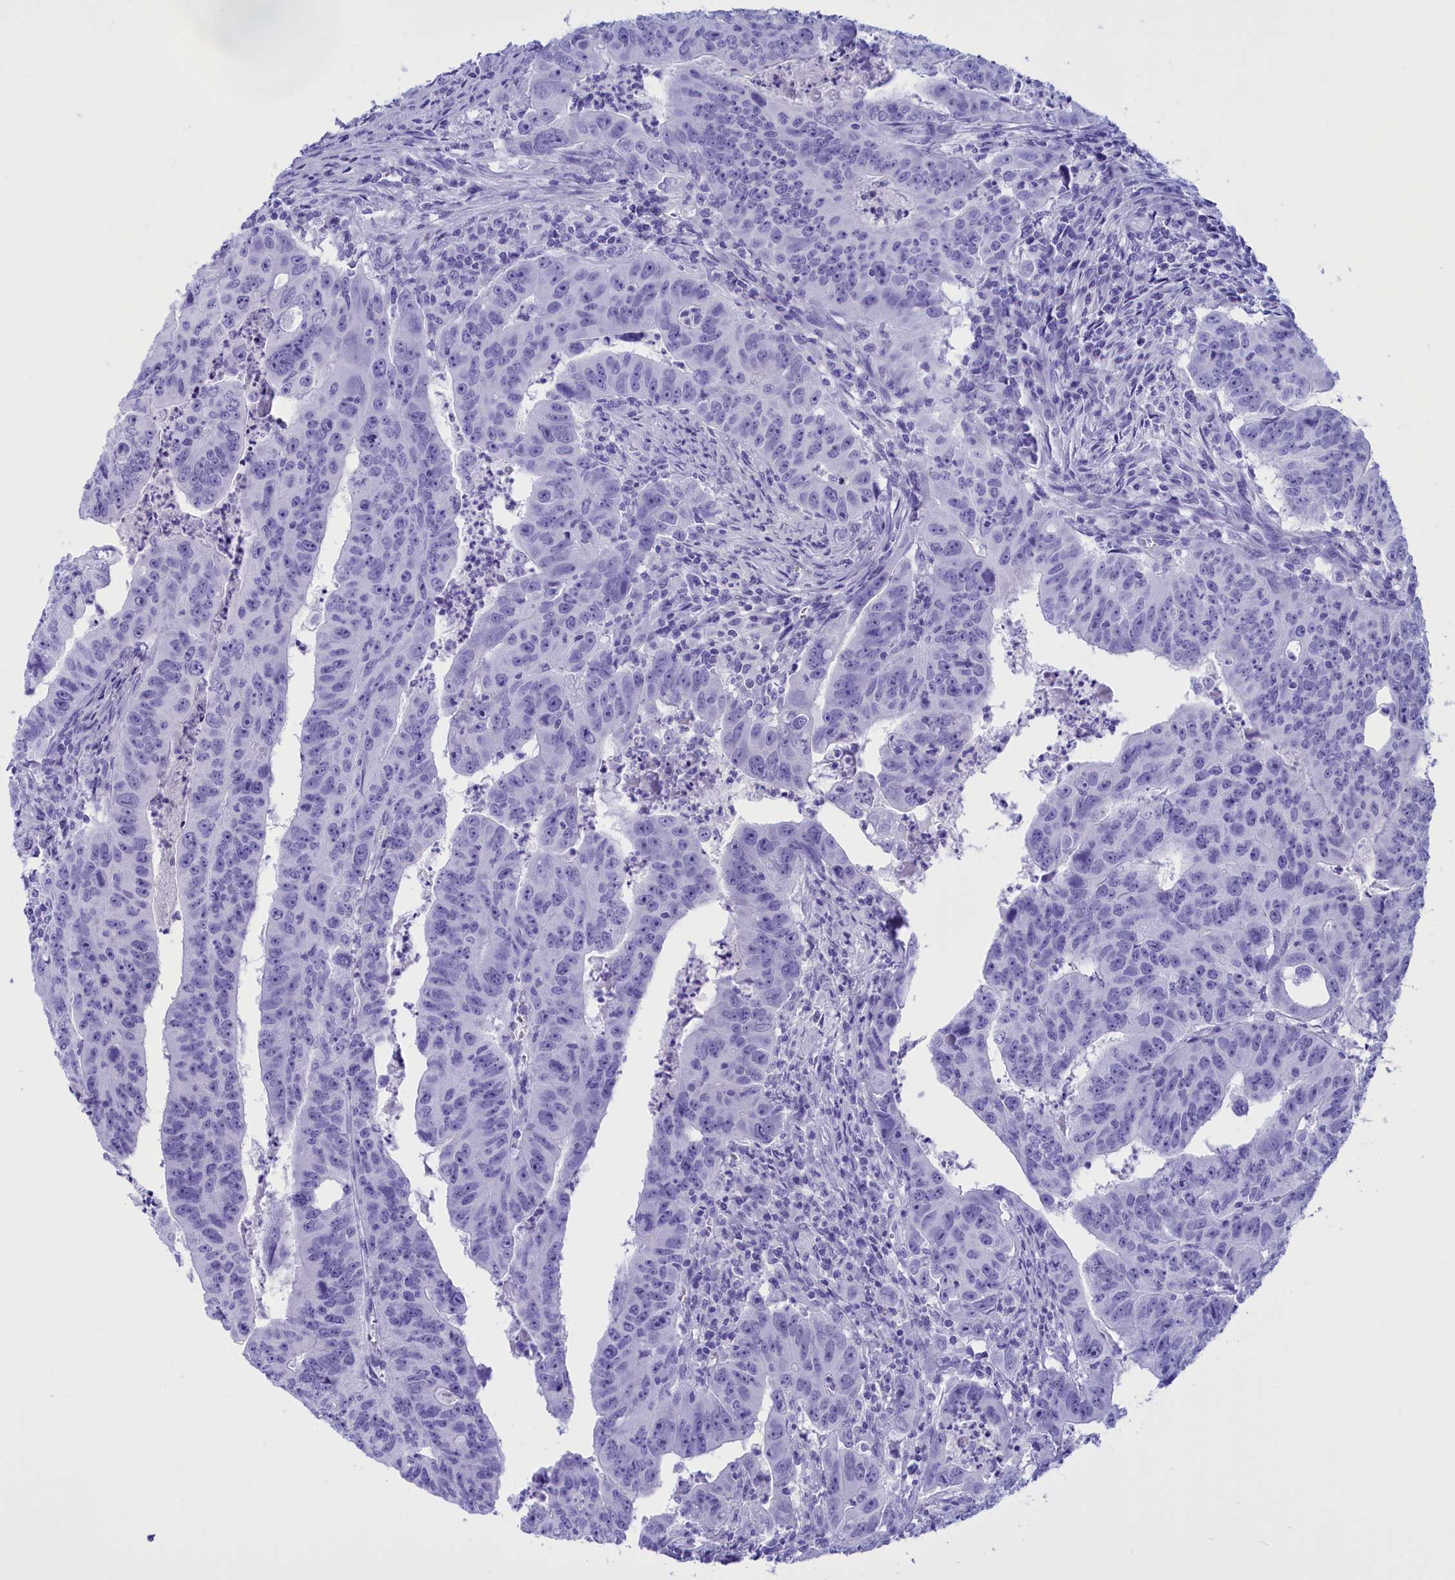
{"staining": {"intensity": "negative", "quantity": "none", "location": "none"}, "tissue": "colorectal cancer", "cell_type": "Tumor cells", "image_type": "cancer", "snomed": [{"axis": "morphology", "description": "Adenocarcinoma, NOS"}, {"axis": "topography", "description": "Rectum"}], "caption": "This is an immunohistochemistry micrograph of human adenocarcinoma (colorectal). There is no positivity in tumor cells.", "gene": "BRI3", "patient": {"sex": "male", "age": 69}}